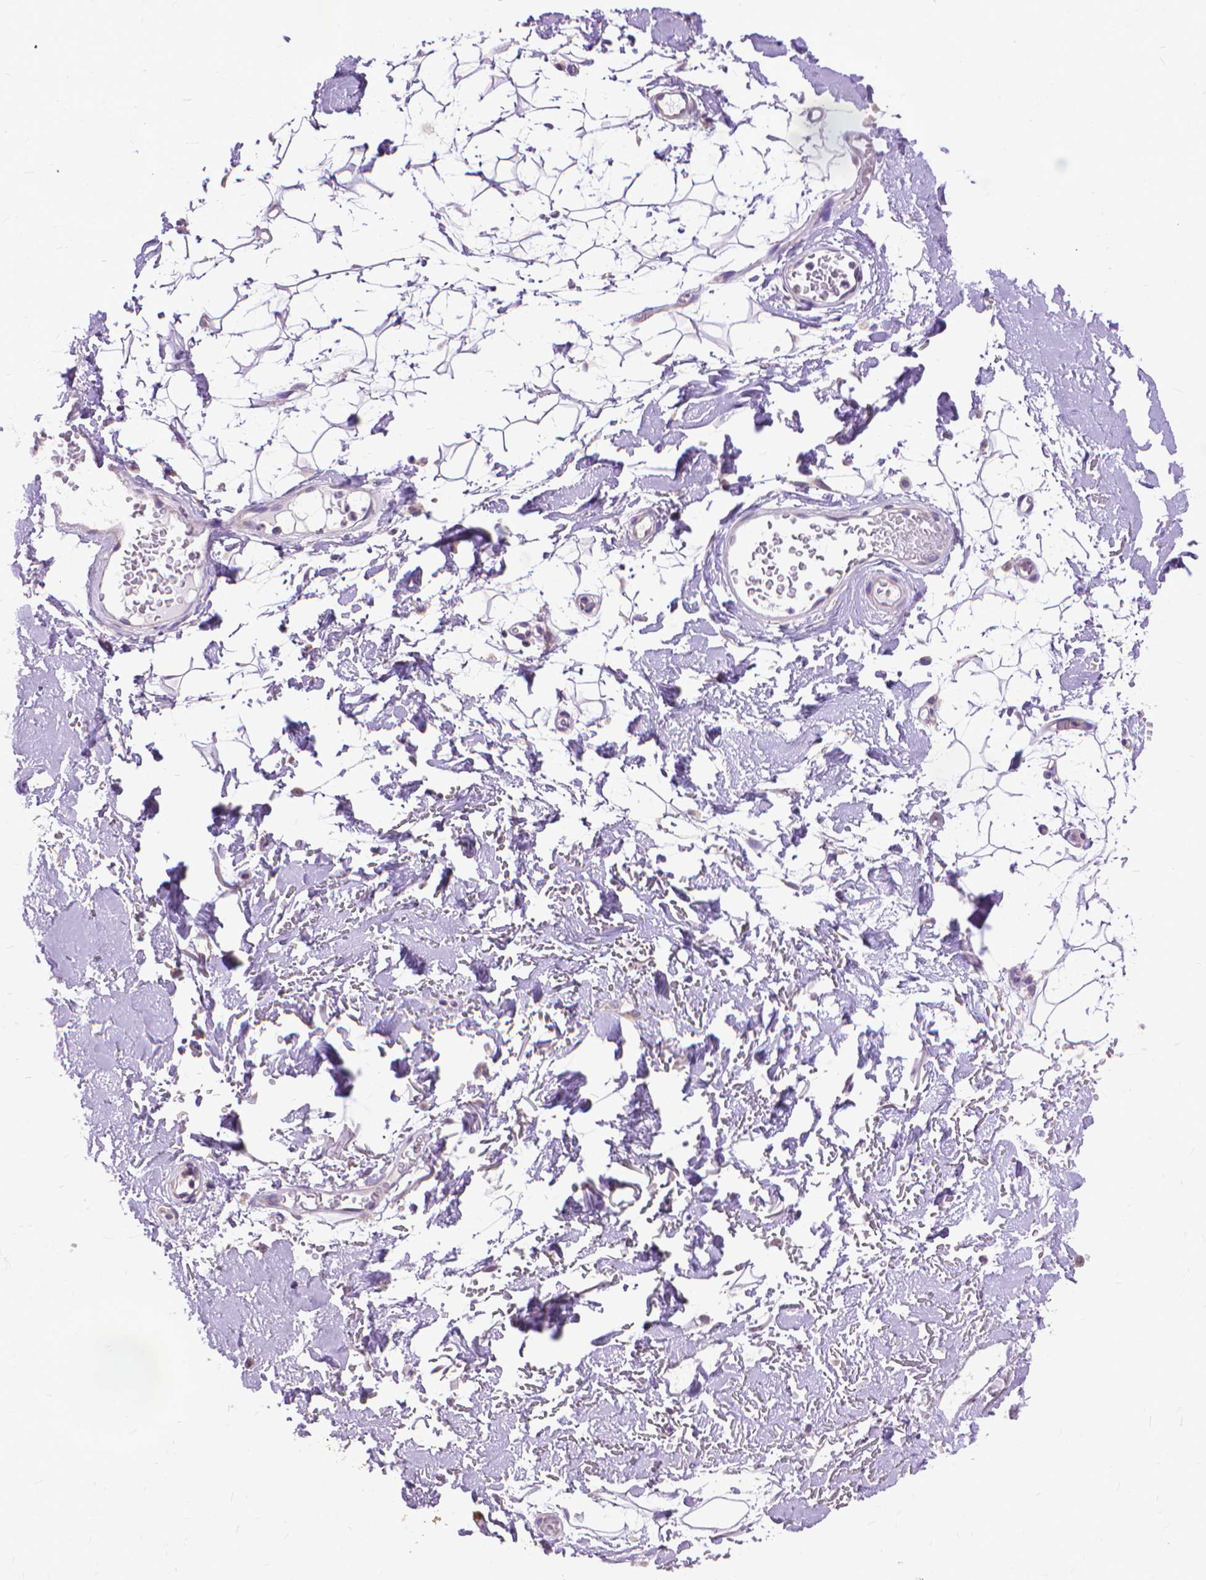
{"staining": {"intensity": "negative", "quantity": "none", "location": "none"}, "tissue": "adipose tissue", "cell_type": "Adipocytes", "image_type": "normal", "snomed": [{"axis": "morphology", "description": "Normal tissue, NOS"}, {"axis": "topography", "description": "Anal"}, {"axis": "topography", "description": "Peripheral nerve tissue"}], "caption": "High power microscopy histopathology image of an immunohistochemistry (IHC) histopathology image of unremarkable adipose tissue, revealing no significant staining in adipocytes. (DAB (3,3'-diaminobenzidine) immunohistochemistry (IHC), high magnification).", "gene": "SYN1", "patient": {"sex": "male", "age": 78}}